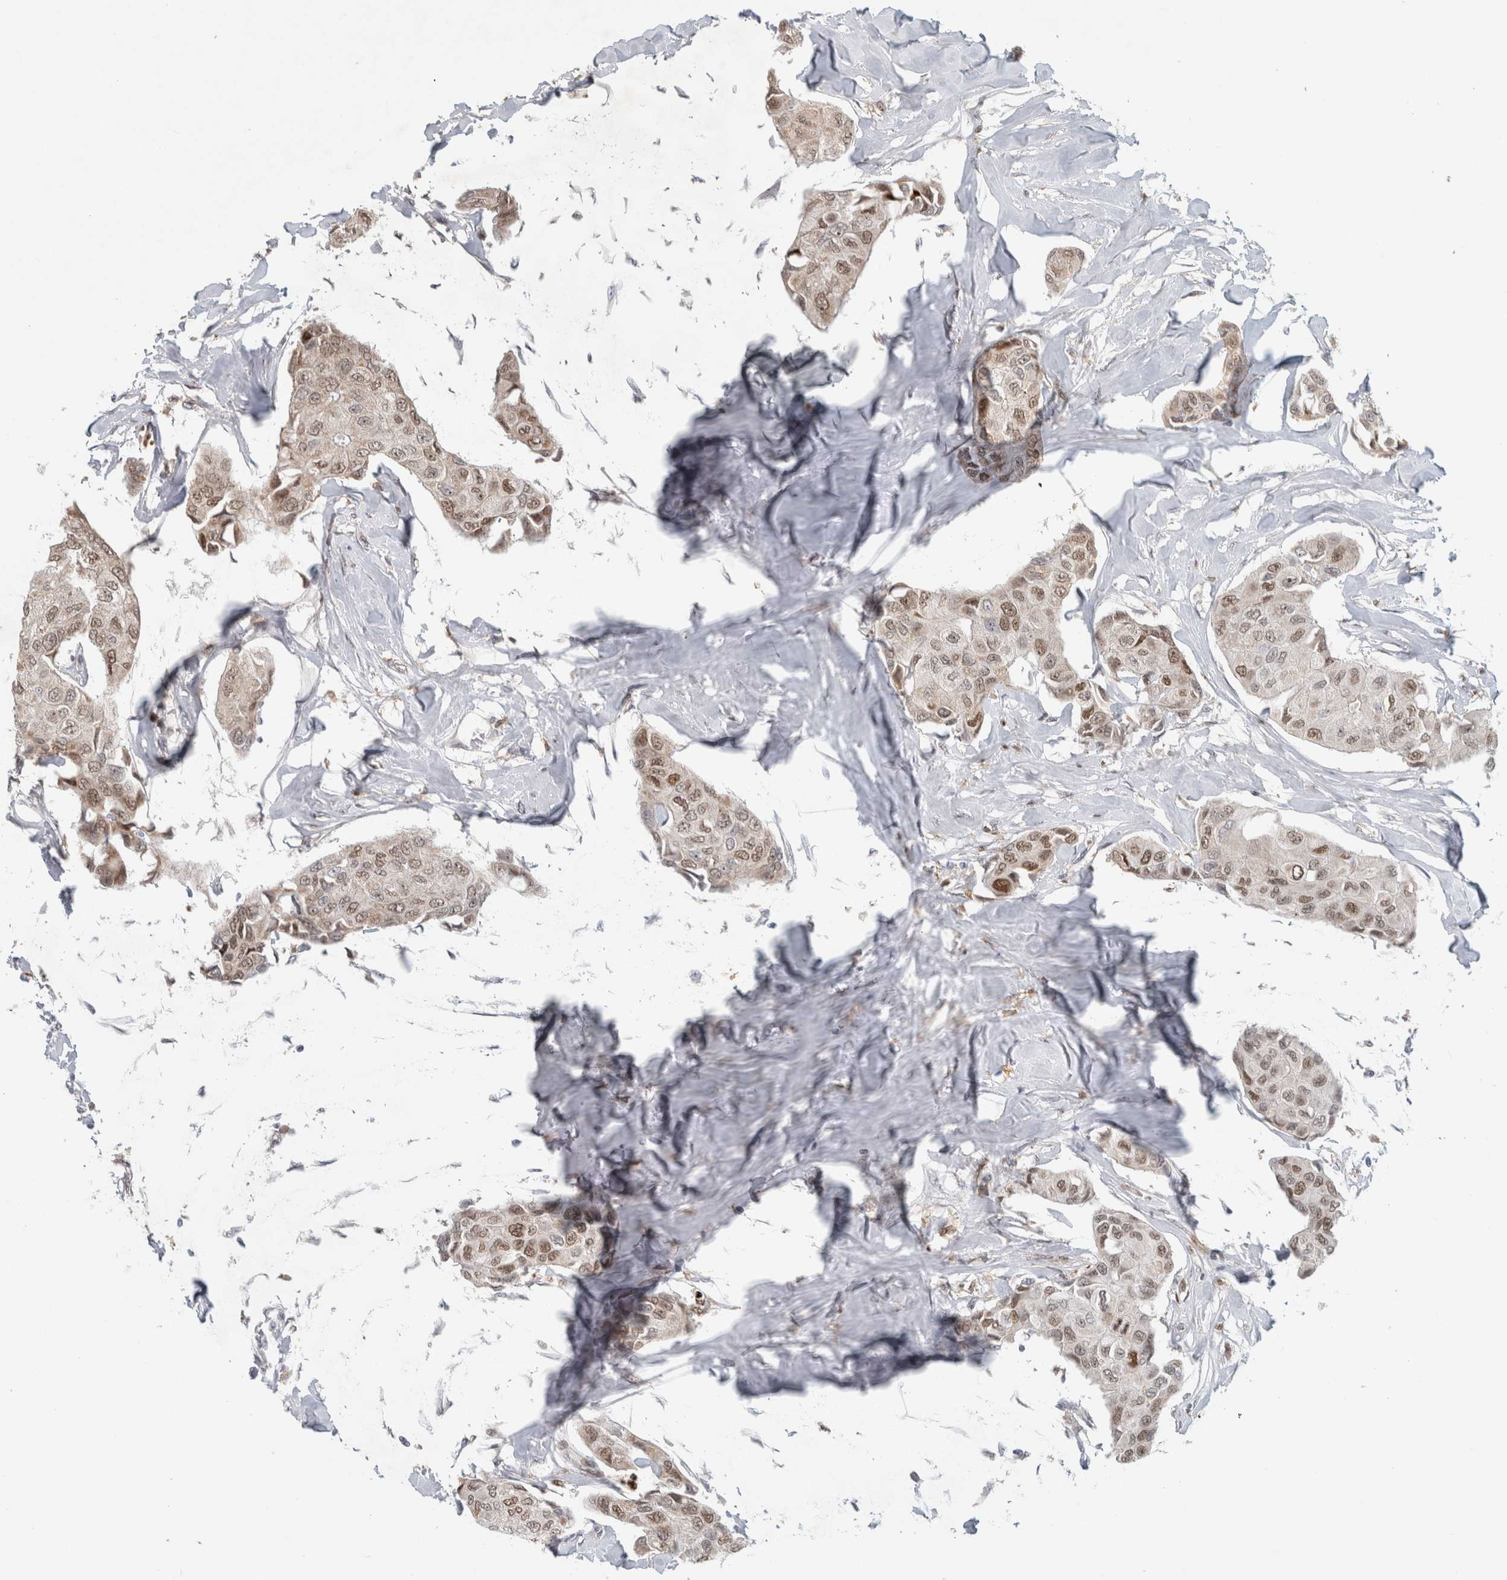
{"staining": {"intensity": "weak", "quantity": "25%-75%", "location": "nuclear"}, "tissue": "breast cancer", "cell_type": "Tumor cells", "image_type": "cancer", "snomed": [{"axis": "morphology", "description": "Duct carcinoma"}, {"axis": "topography", "description": "Breast"}], "caption": "Immunohistochemistry photomicrograph of neoplastic tissue: breast cancer (infiltrating ductal carcinoma) stained using IHC displays low levels of weak protein expression localized specifically in the nuclear of tumor cells, appearing as a nuclear brown color.", "gene": "INSRR", "patient": {"sex": "female", "age": 80}}